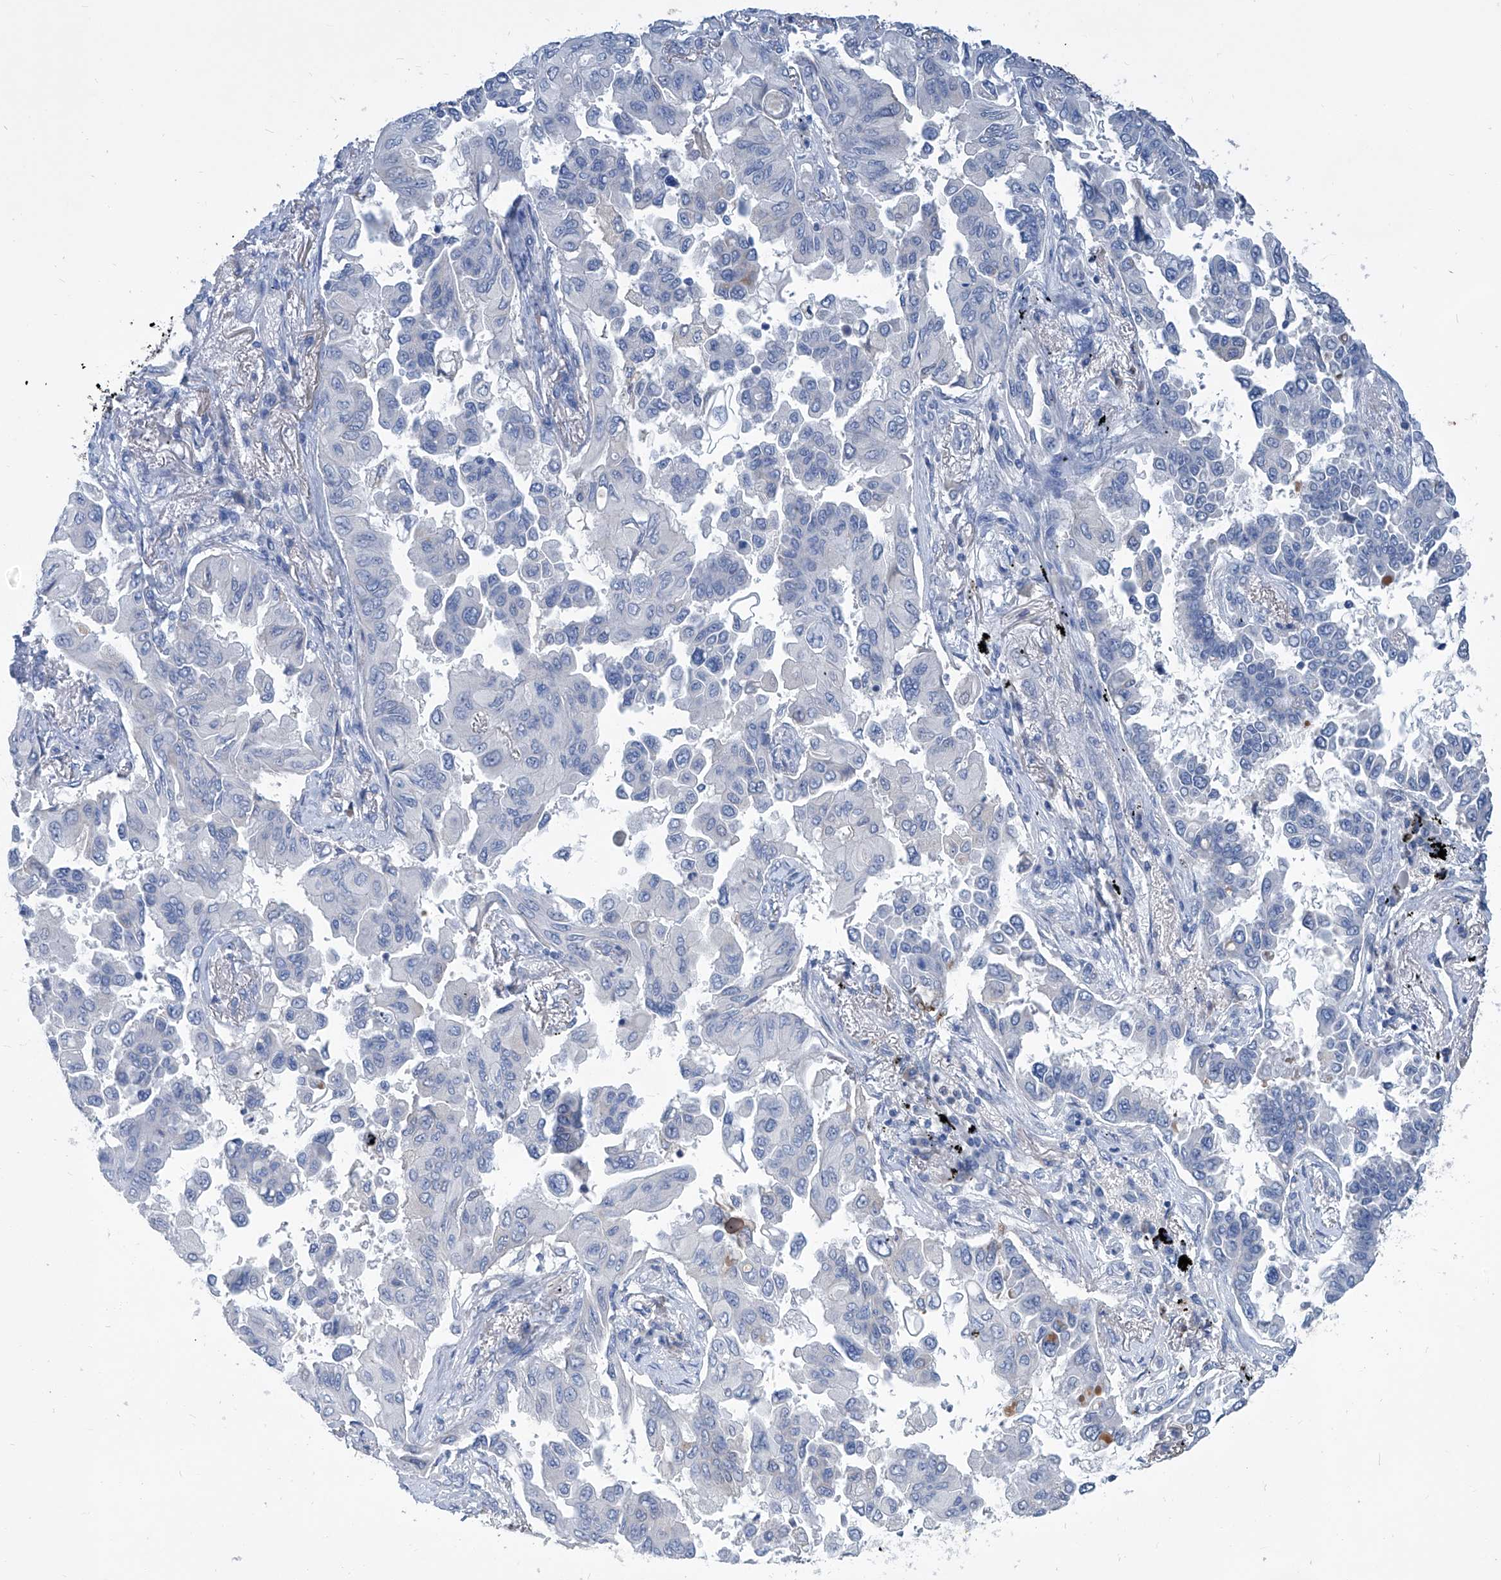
{"staining": {"intensity": "negative", "quantity": "none", "location": "none"}, "tissue": "lung cancer", "cell_type": "Tumor cells", "image_type": "cancer", "snomed": [{"axis": "morphology", "description": "Adenocarcinoma, NOS"}, {"axis": "topography", "description": "Lung"}], "caption": "There is no significant expression in tumor cells of lung adenocarcinoma.", "gene": "MTARC1", "patient": {"sex": "female", "age": 67}}